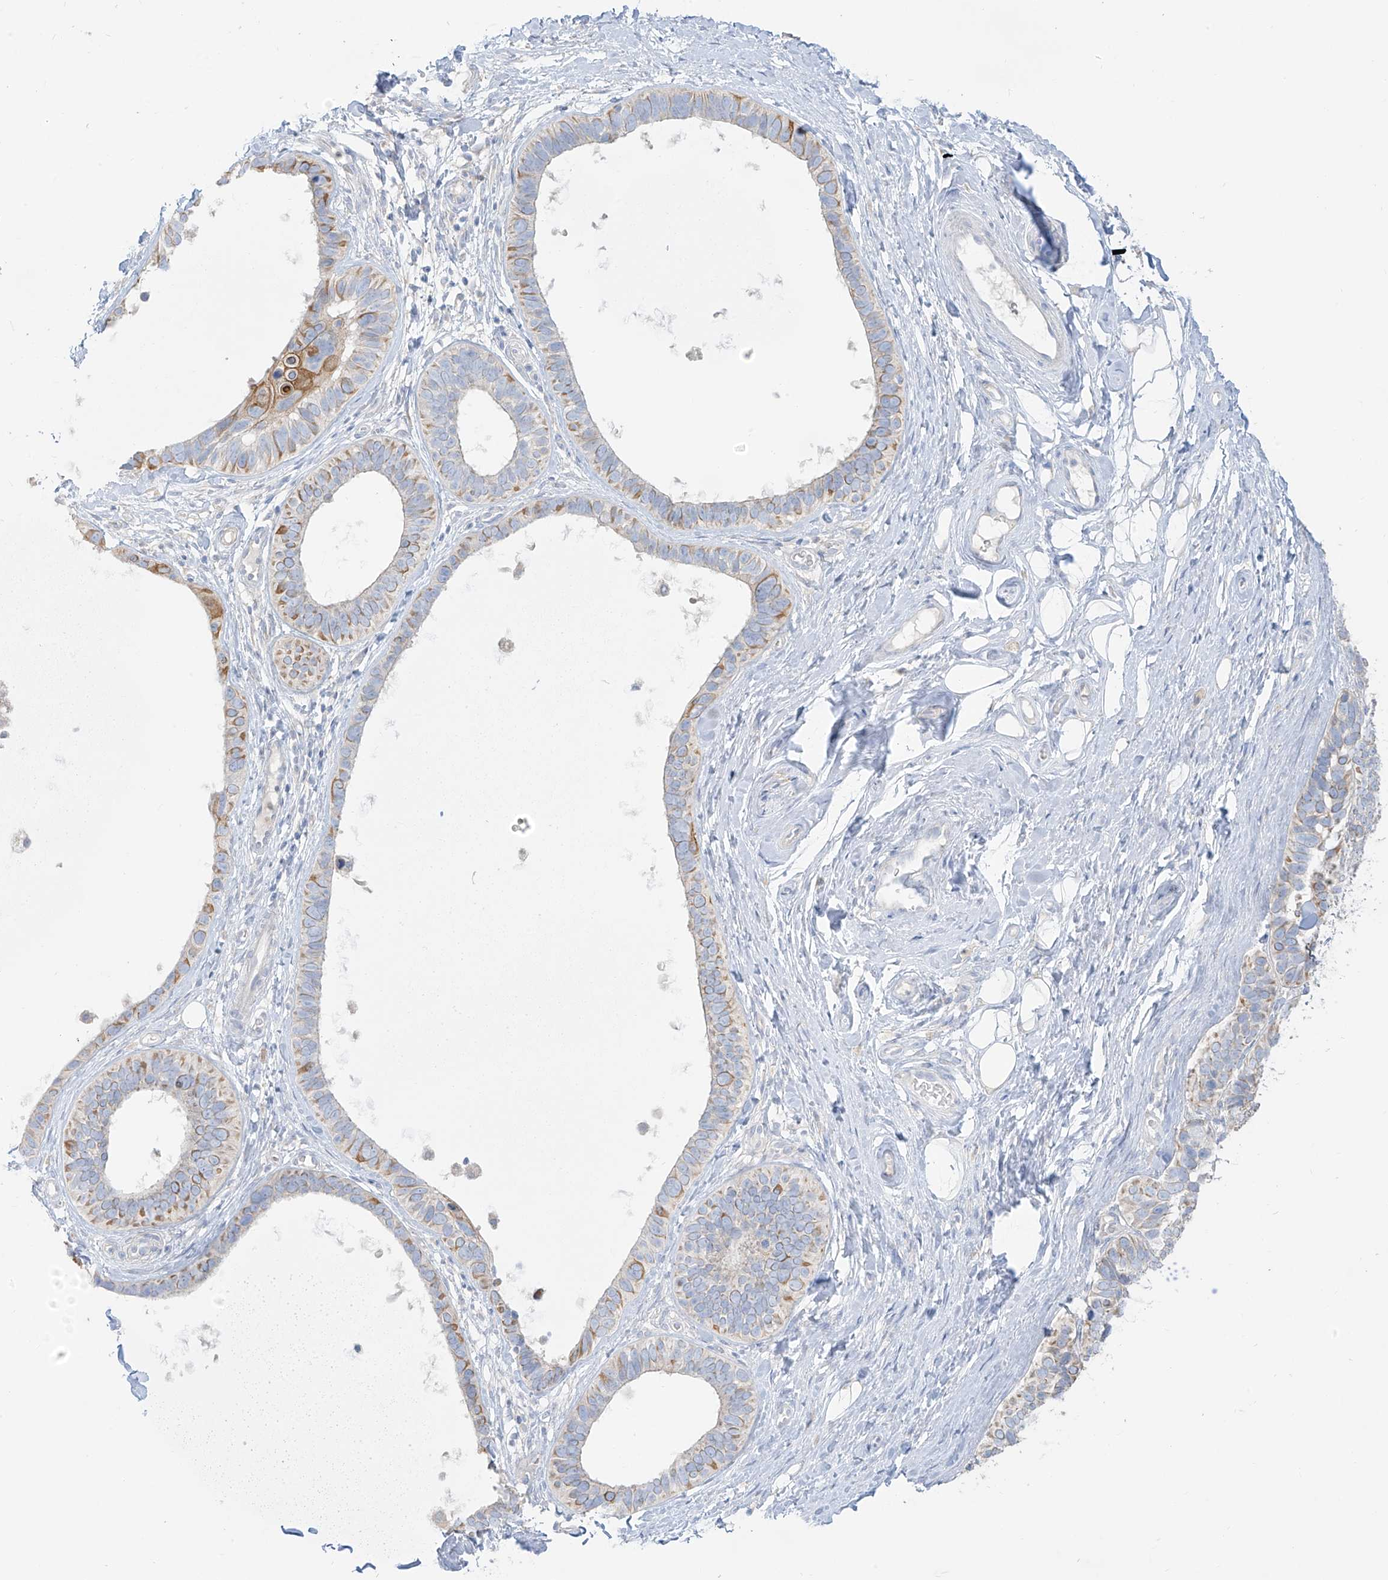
{"staining": {"intensity": "moderate", "quantity": "<25%", "location": "cytoplasmic/membranous"}, "tissue": "skin cancer", "cell_type": "Tumor cells", "image_type": "cancer", "snomed": [{"axis": "morphology", "description": "Basal cell carcinoma"}, {"axis": "topography", "description": "Skin"}], "caption": "This histopathology image demonstrates IHC staining of human skin cancer (basal cell carcinoma), with low moderate cytoplasmic/membranous positivity in about <25% of tumor cells.", "gene": "ARHGEF40", "patient": {"sex": "male", "age": 62}}